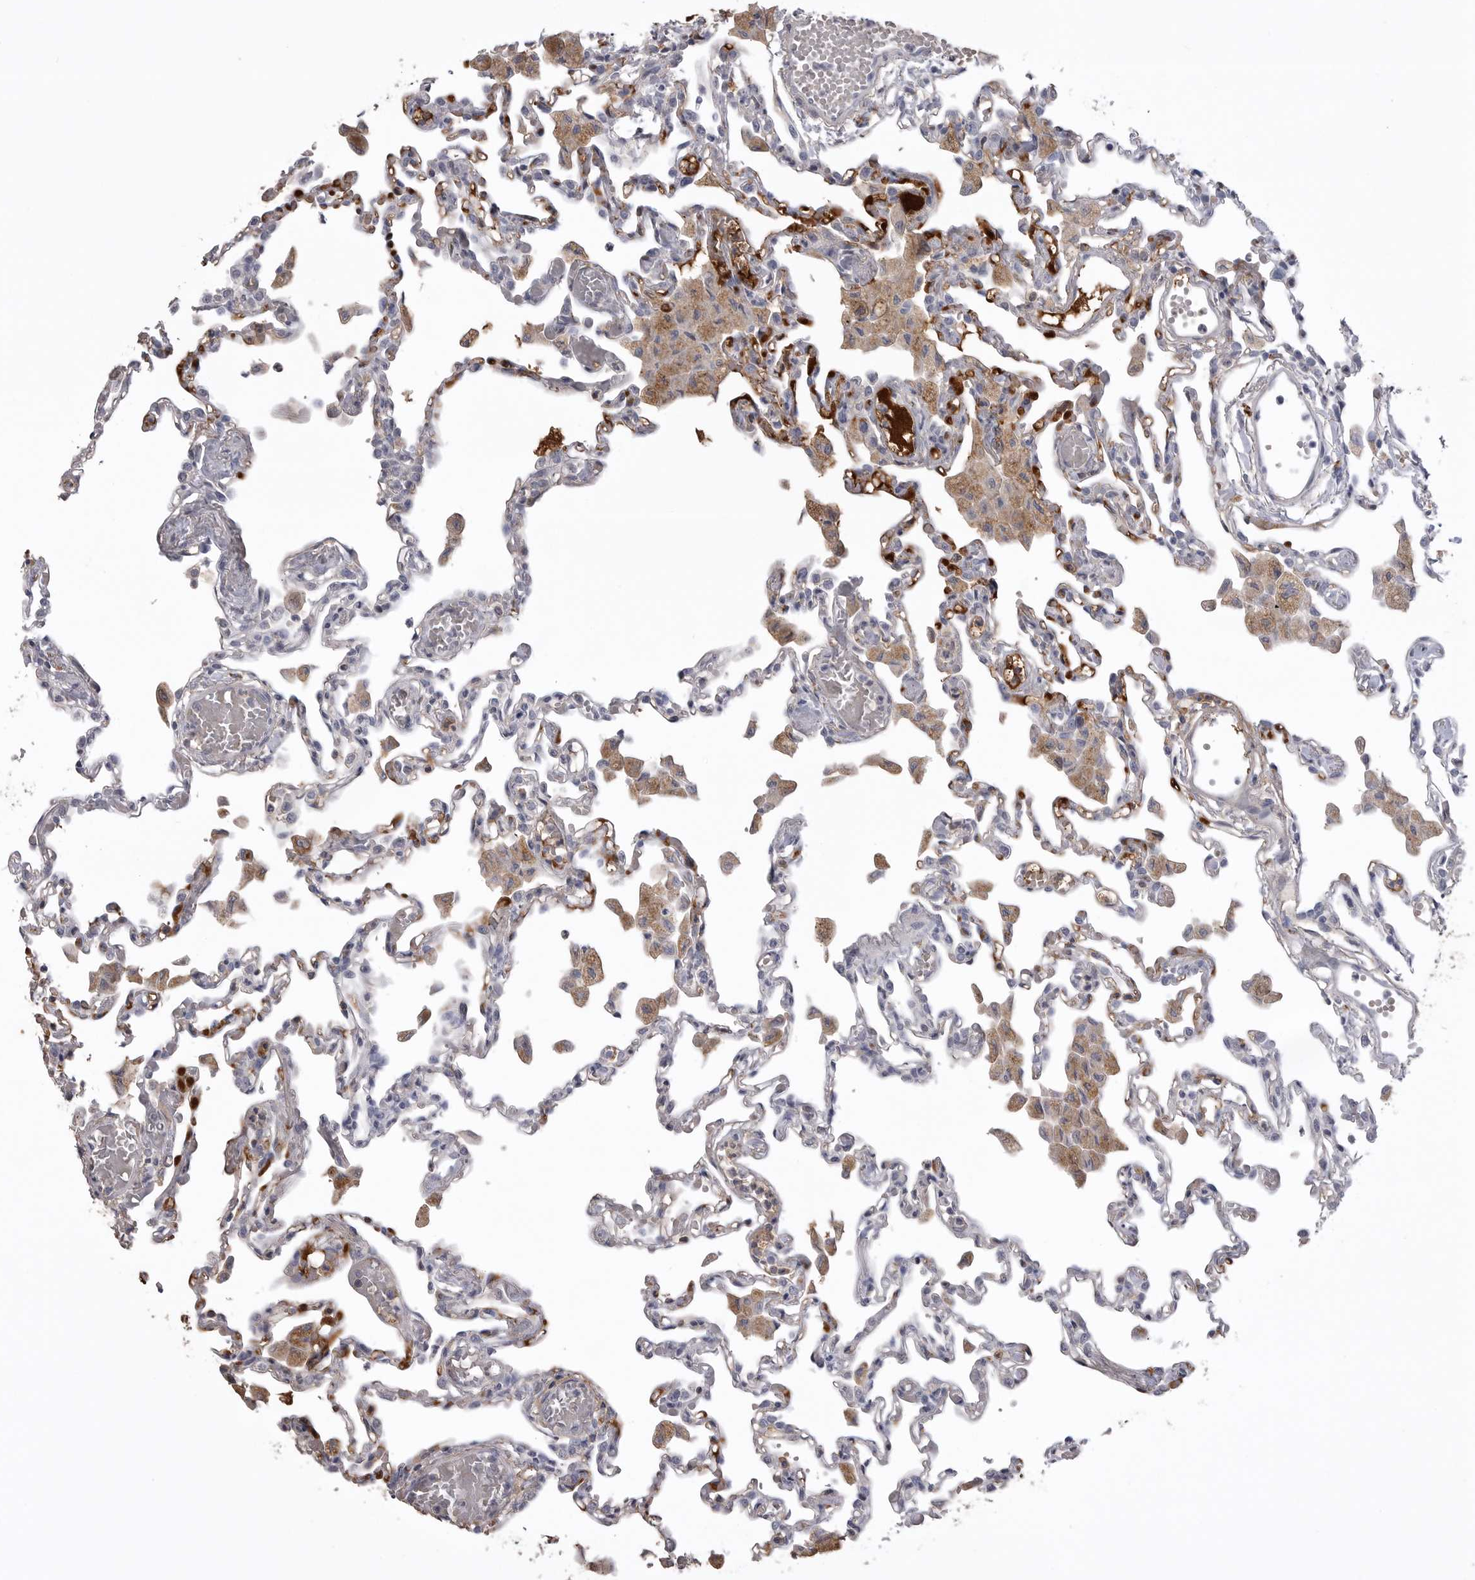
{"staining": {"intensity": "negative", "quantity": "none", "location": "none"}, "tissue": "lung", "cell_type": "Alveolar cells", "image_type": "normal", "snomed": [{"axis": "morphology", "description": "Normal tissue, NOS"}, {"axis": "topography", "description": "Bronchus"}, {"axis": "topography", "description": "Lung"}], "caption": "An immunohistochemistry micrograph of benign lung is shown. There is no staining in alveolar cells of lung.", "gene": "AHSG", "patient": {"sex": "female", "age": 49}}